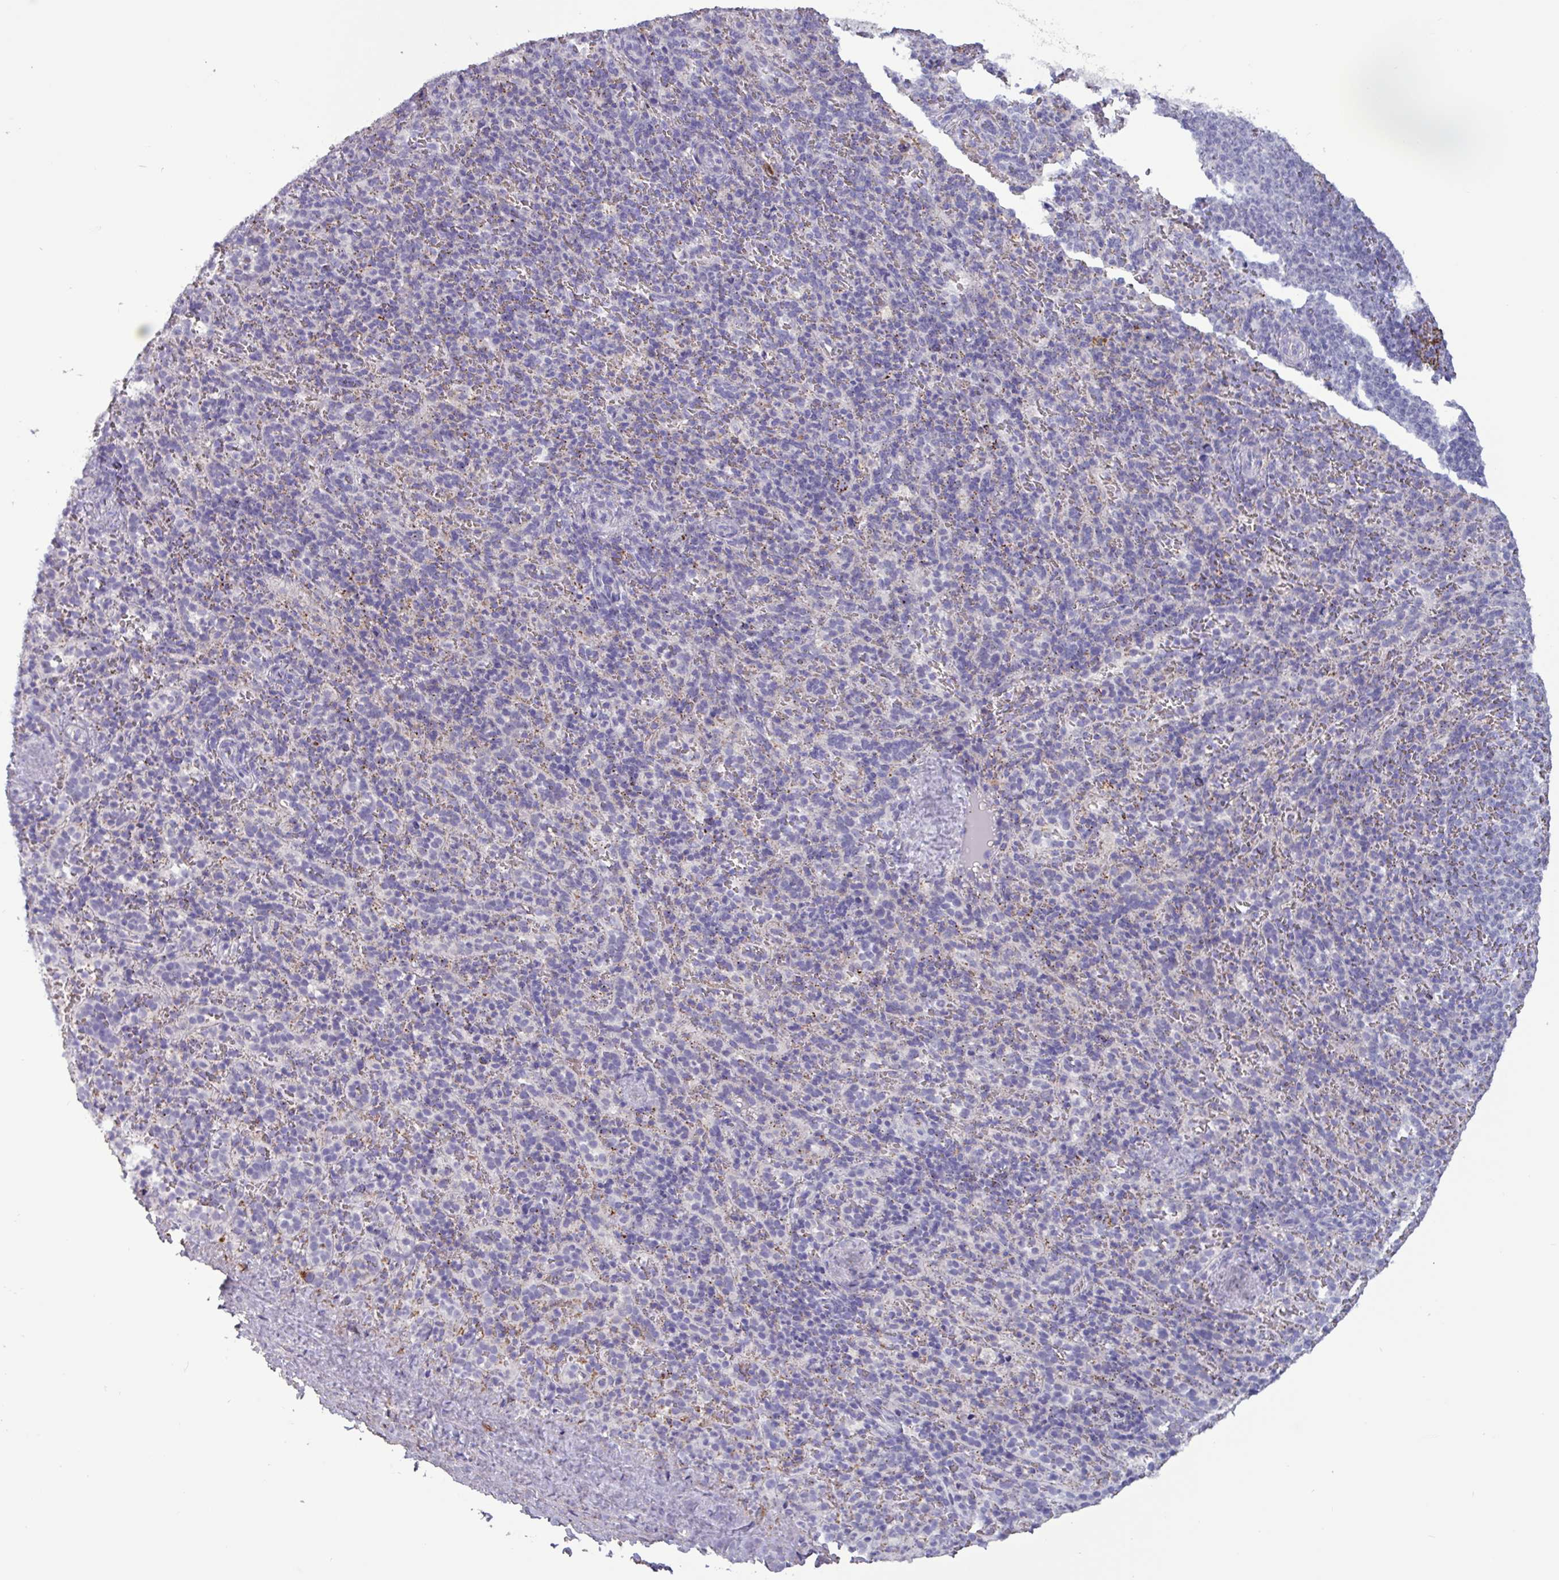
{"staining": {"intensity": "negative", "quantity": "none", "location": "none"}, "tissue": "spleen", "cell_type": "Cells in red pulp", "image_type": "normal", "snomed": [{"axis": "morphology", "description": "Normal tissue, NOS"}, {"axis": "topography", "description": "Spleen"}], "caption": "Immunohistochemical staining of unremarkable spleen shows no significant staining in cells in red pulp. Brightfield microscopy of immunohistochemistry stained with DAB (3,3'-diaminobenzidine) (brown) and hematoxylin (blue), captured at high magnification.", "gene": "PLIN2", "patient": {"sex": "female", "age": 21}}